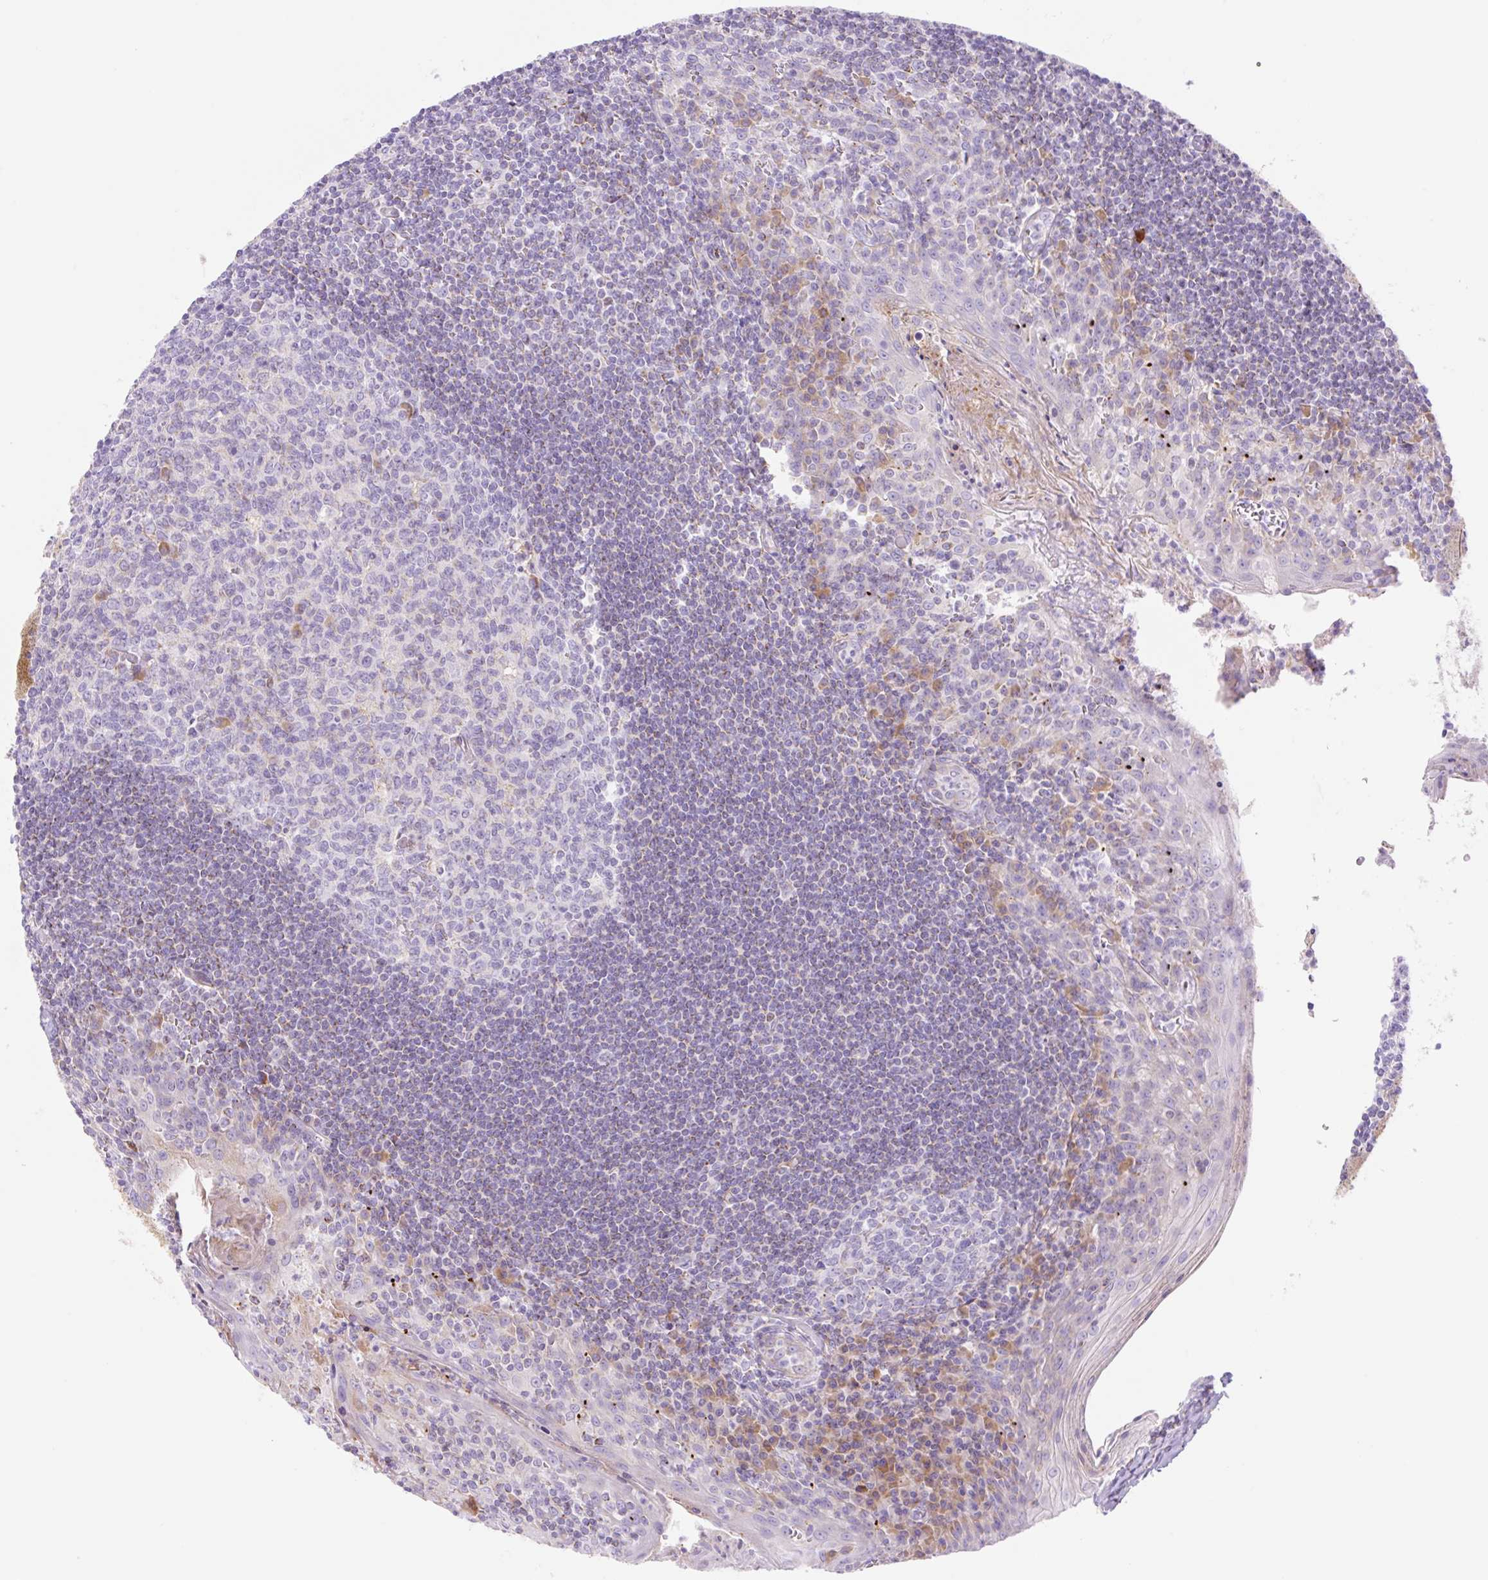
{"staining": {"intensity": "moderate", "quantity": "<25%", "location": "cytoplasmic/membranous"}, "tissue": "tonsil", "cell_type": "Germinal center cells", "image_type": "normal", "snomed": [{"axis": "morphology", "description": "Normal tissue, NOS"}, {"axis": "topography", "description": "Tonsil"}], "caption": "Germinal center cells demonstrate low levels of moderate cytoplasmic/membranous expression in about <25% of cells in unremarkable human tonsil. The protein is shown in brown color, while the nuclei are stained blue.", "gene": "ETNK2", "patient": {"sex": "male", "age": 27}}